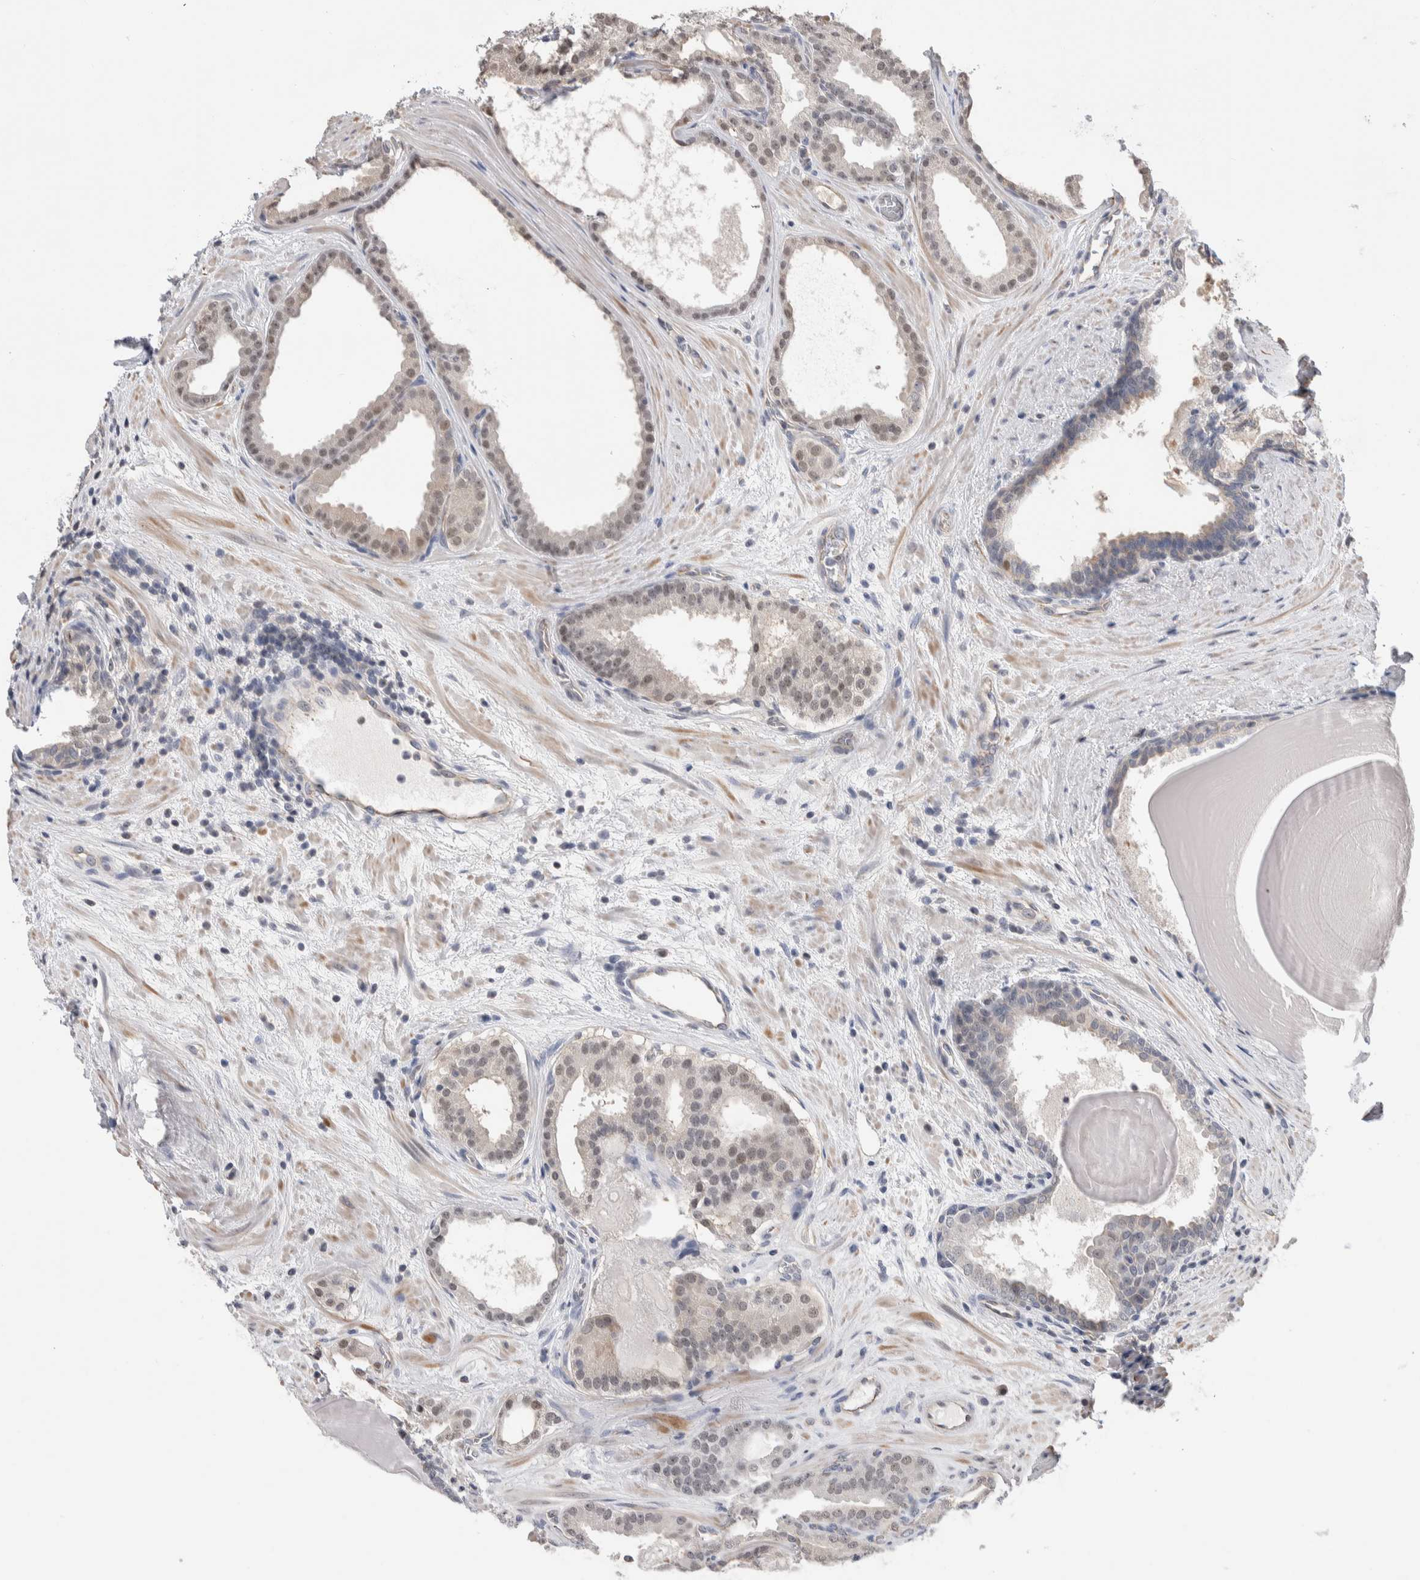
{"staining": {"intensity": "weak", "quantity": "25%-75%", "location": "nuclear"}, "tissue": "prostate cancer", "cell_type": "Tumor cells", "image_type": "cancer", "snomed": [{"axis": "morphology", "description": "Adenocarcinoma, High grade"}, {"axis": "topography", "description": "Prostate"}], "caption": "A brown stain shows weak nuclear expression of a protein in human prostate adenocarcinoma (high-grade) tumor cells.", "gene": "ZBTB49", "patient": {"sex": "male", "age": 60}}